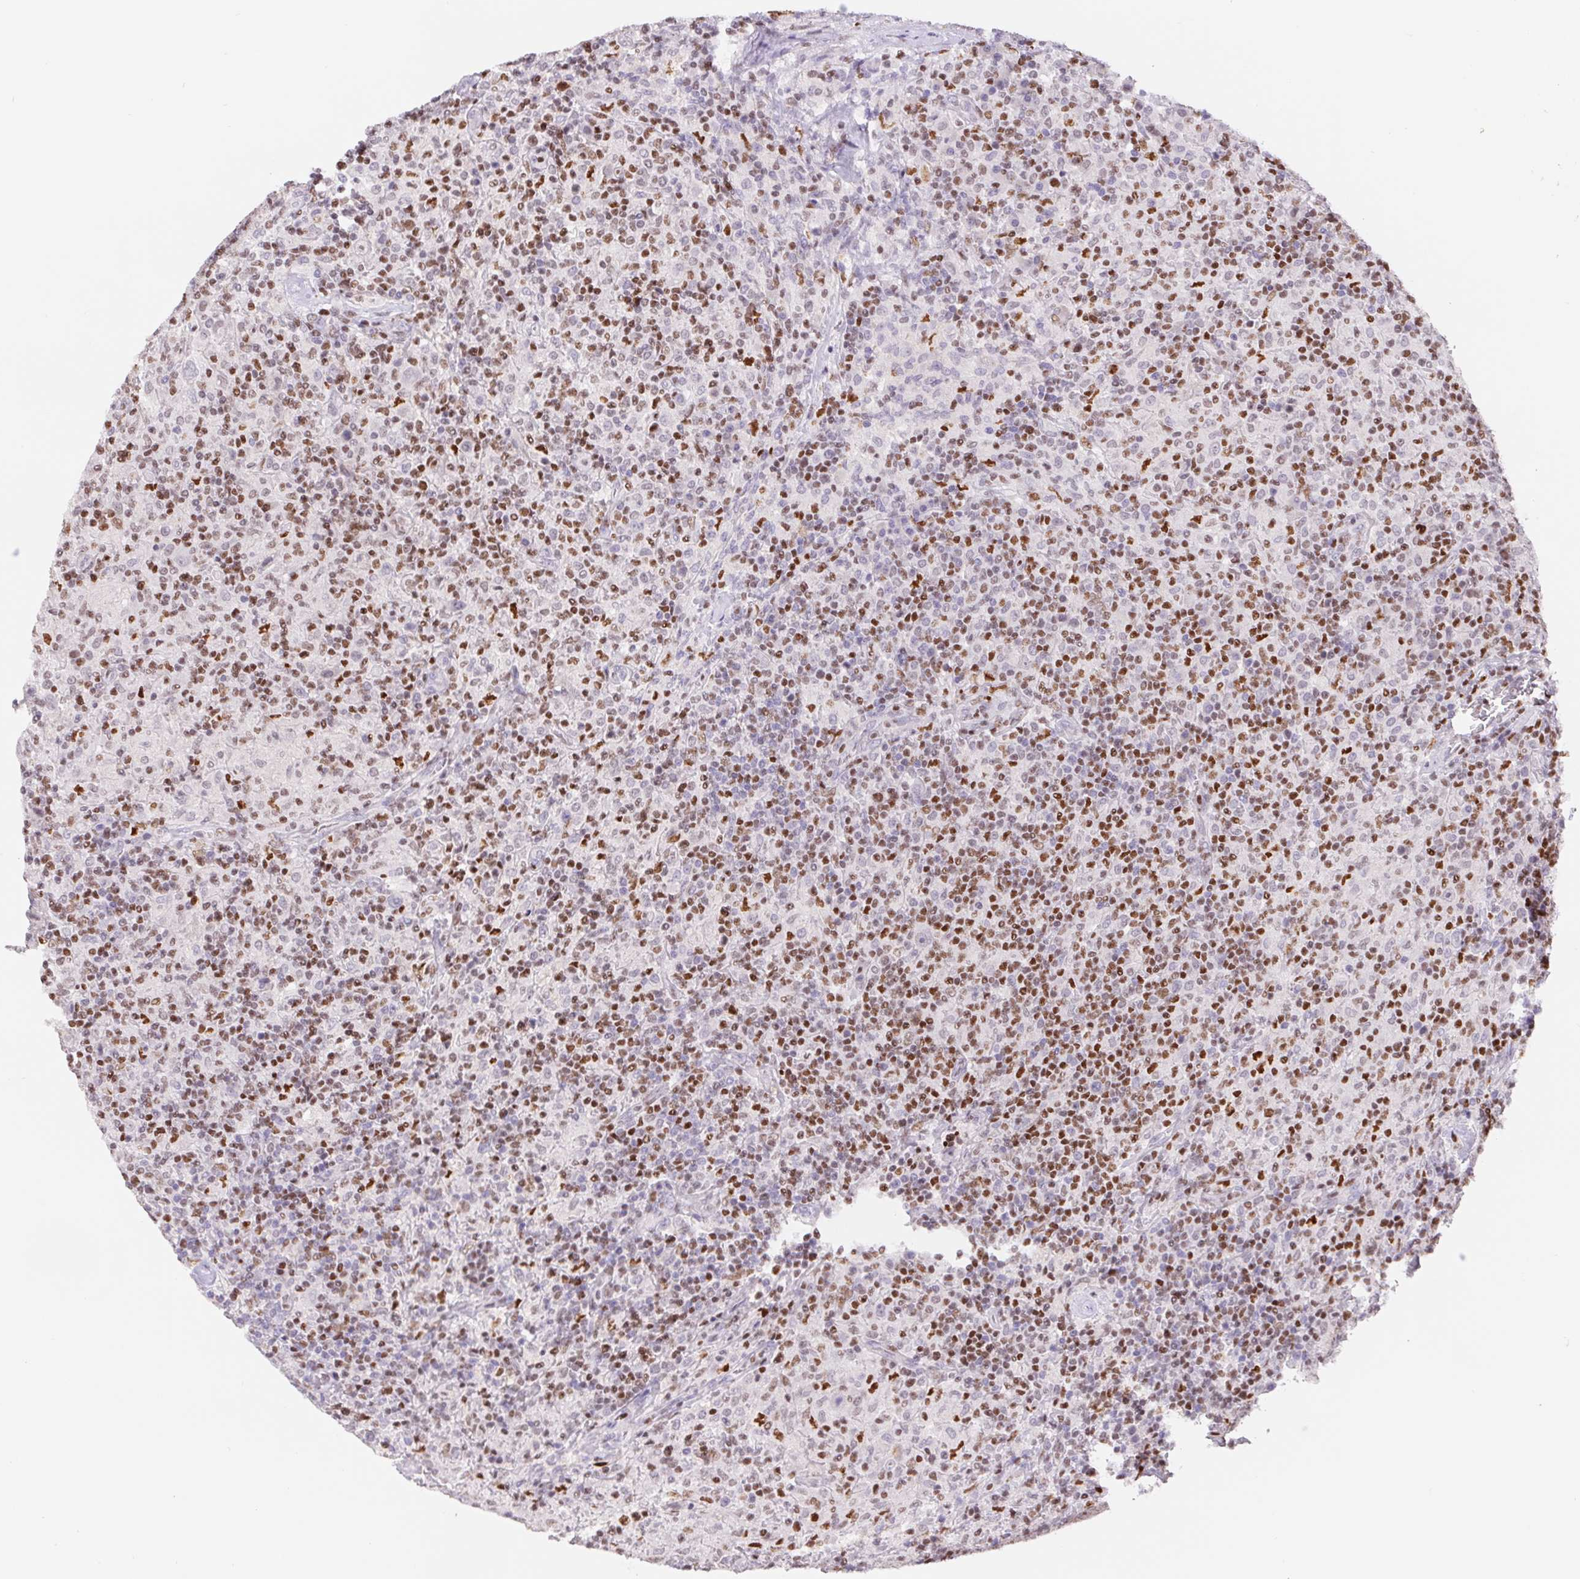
{"staining": {"intensity": "negative", "quantity": "none", "location": "none"}, "tissue": "lymphoma", "cell_type": "Tumor cells", "image_type": "cancer", "snomed": [{"axis": "morphology", "description": "Hodgkin's disease, NOS"}, {"axis": "topography", "description": "Lymph node"}], "caption": "Protein analysis of Hodgkin's disease shows no significant staining in tumor cells.", "gene": "TRERF1", "patient": {"sex": "male", "age": 70}}